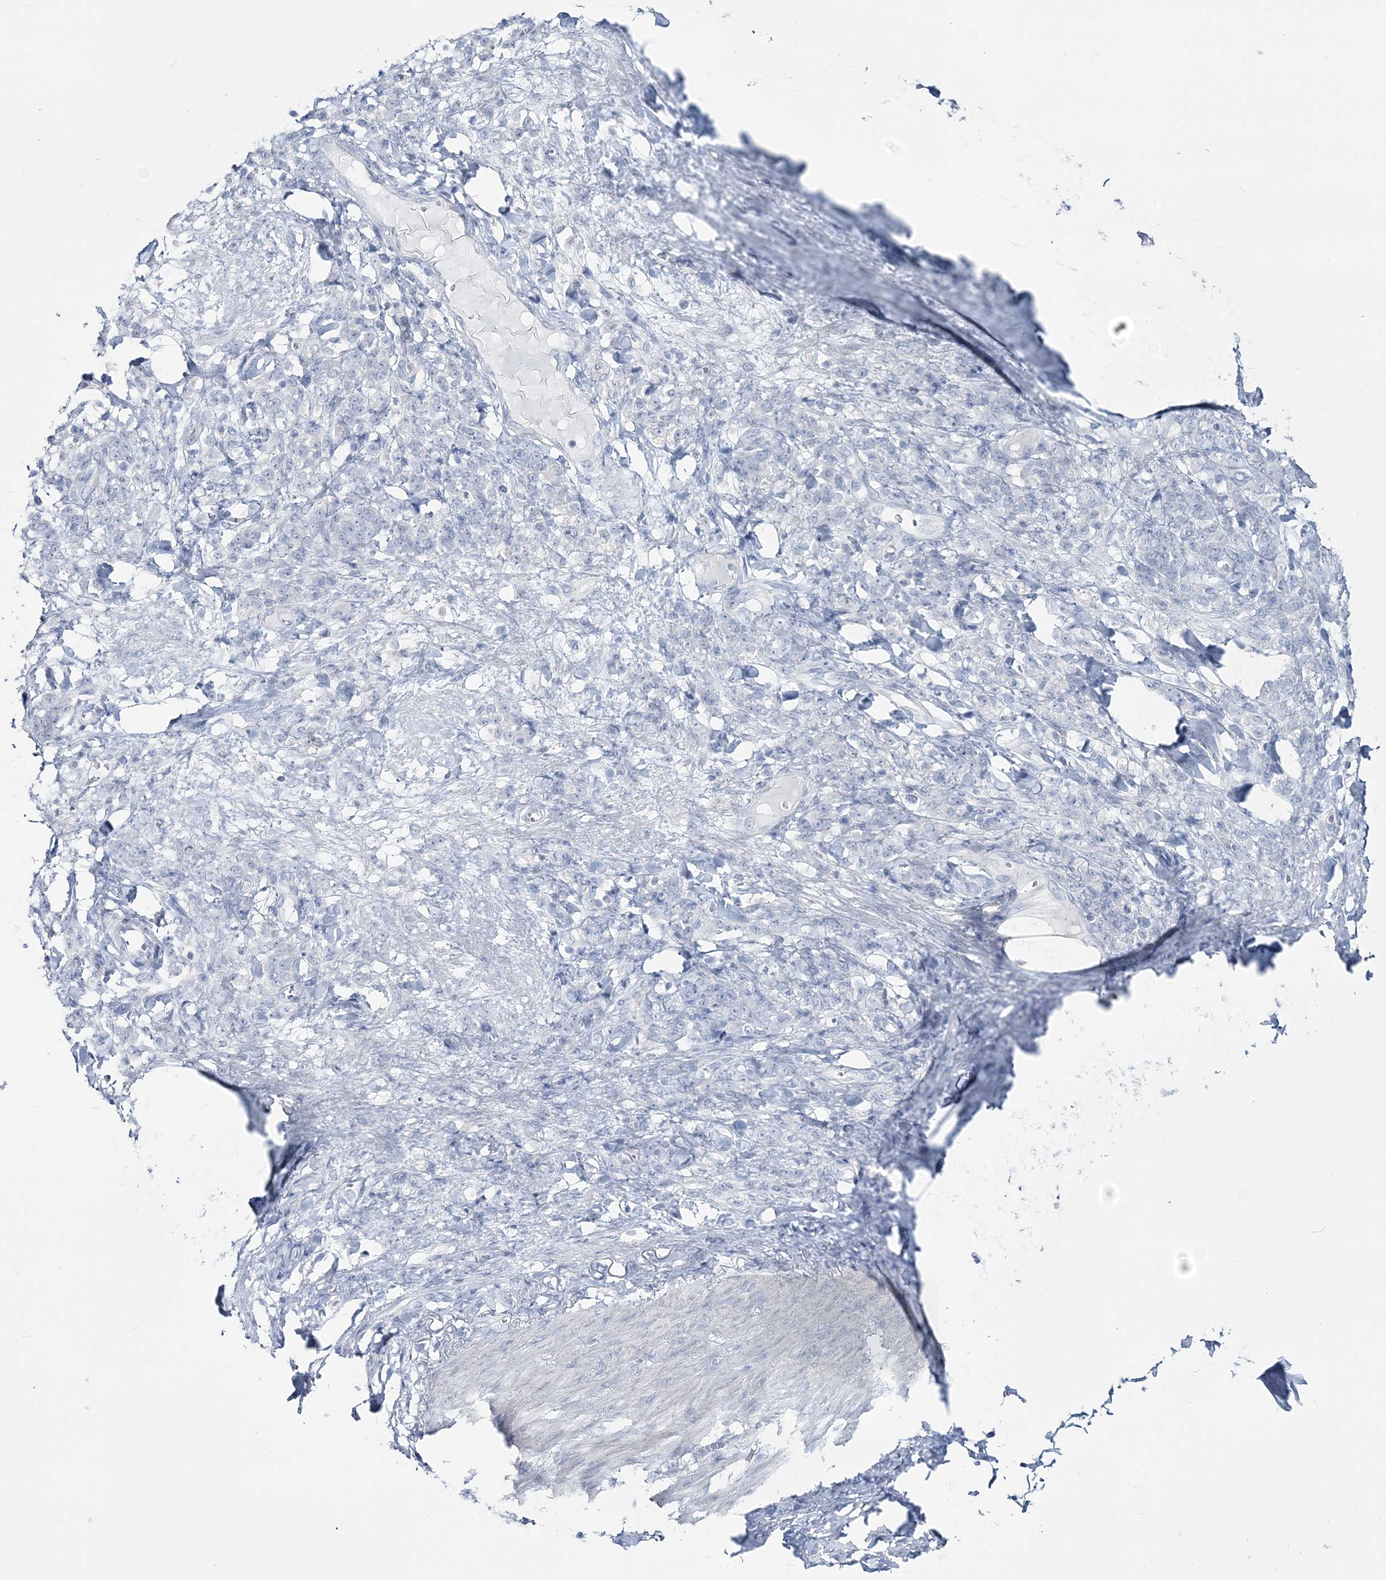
{"staining": {"intensity": "negative", "quantity": "none", "location": "none"}, "tissue": "stomach cancer", "cell_type": "Tumor cells", "image_type": "cancer", "snomed": [{"axis": "morphology", "description": "Normal tissue, NOS"}, {"axis": "morphology", "description": "Adenocarcinoma, NOS"}, {"axis": "topography", "description": "Stomach"}], "caption": "Adenocarcinoma (stomach) stained for a protein using immunohistochemistry shows no positivity tumor cells.", "gene": "CYP3A4", "patient": {"sex": "male", "age": 82}}